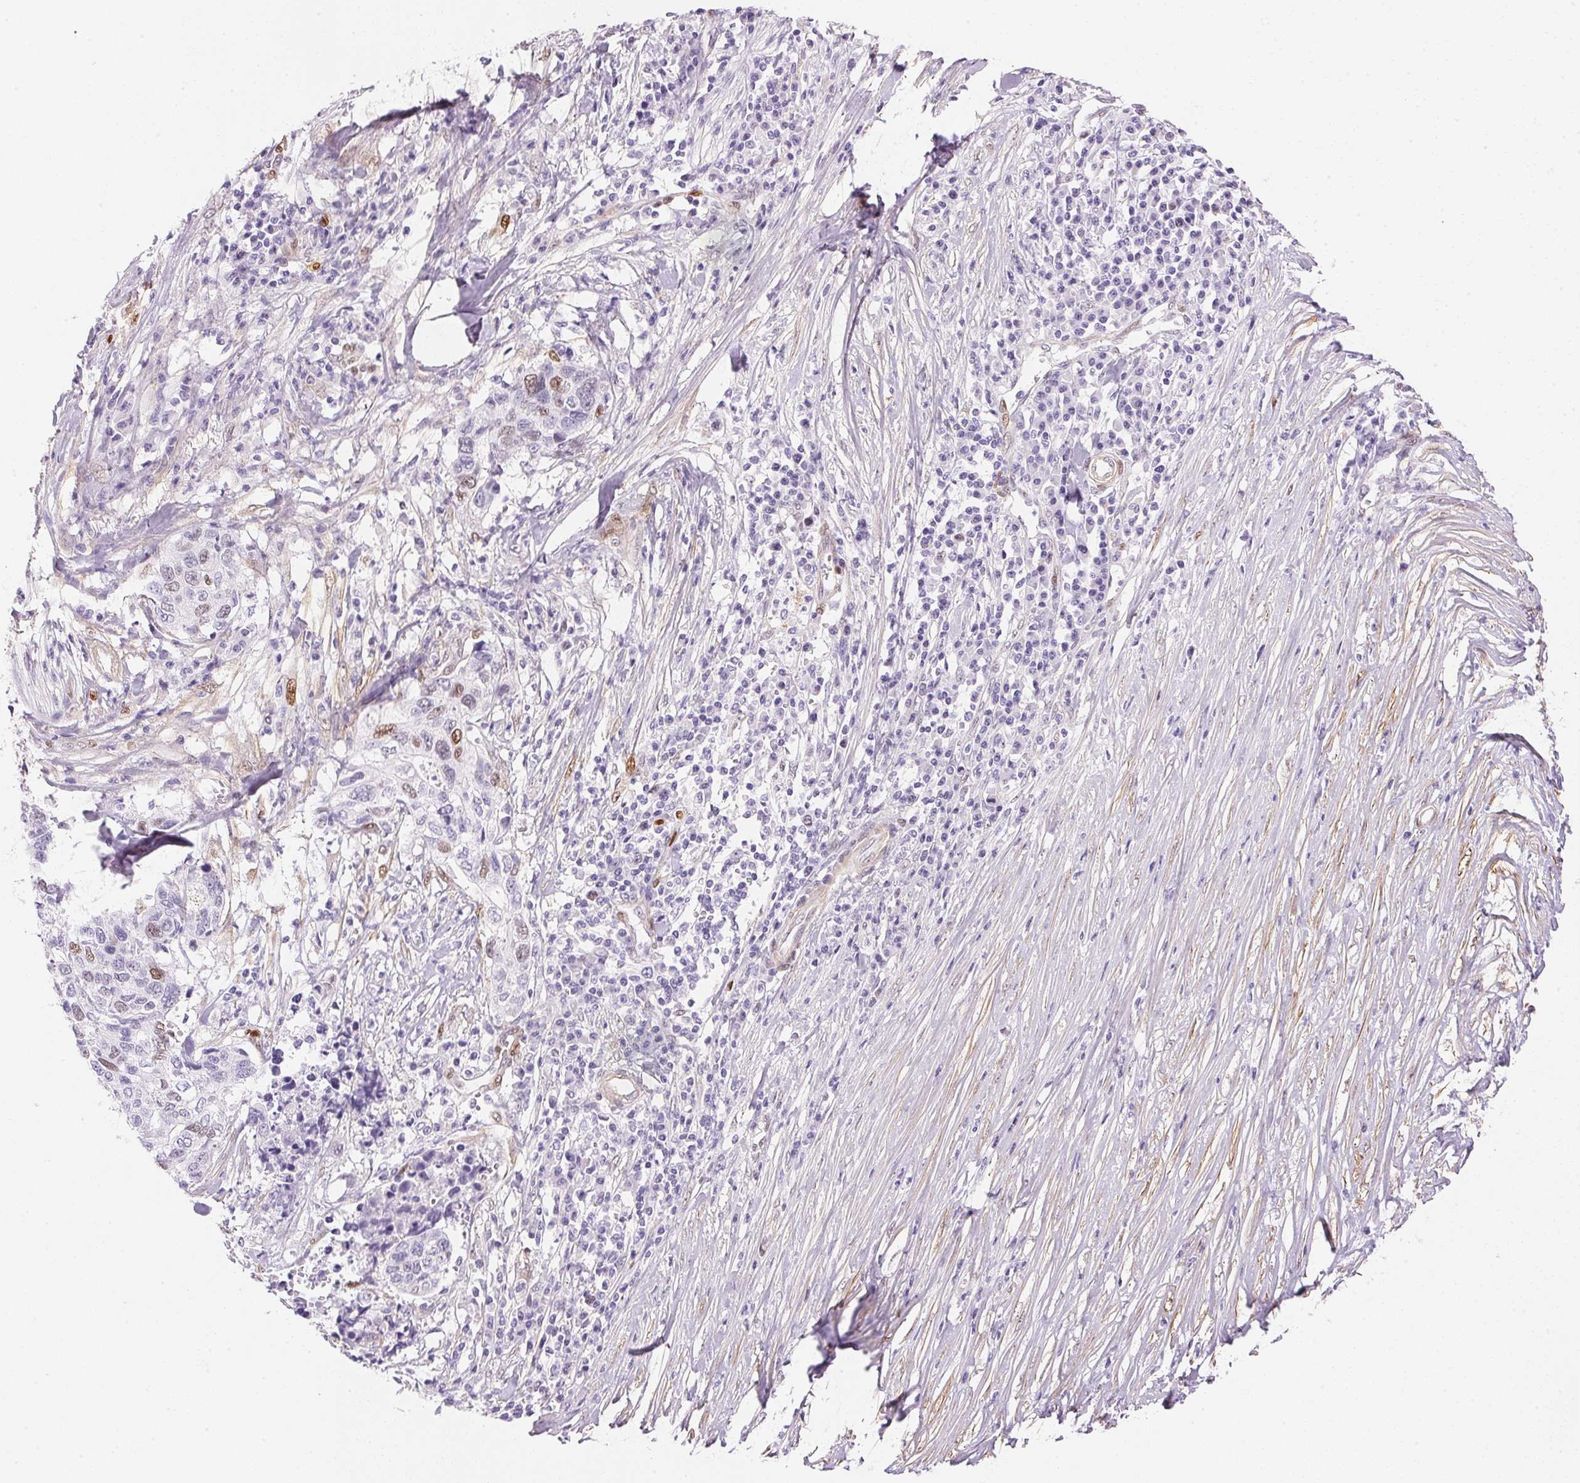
{"staining": {"intensity": "moderate", "quantity": "25%-75%", "location": "nuclear"}, "tissue": "stomach cancer", "cell_type": "Tumor cells", "image_type": "cancer", "snomed": [{"axis": "morphology", "description": "Adenocarcinoma, NOS"}, {"axis": "topography", "description": "Stomach, upper"}], "caption": "Human stomach cancer stained with a brown dye shows moderate nuclear positive expression in about 25%-75% of tumor cells.", "gene": "SMTN", "patient": {"sex": "female", "age": 67}}